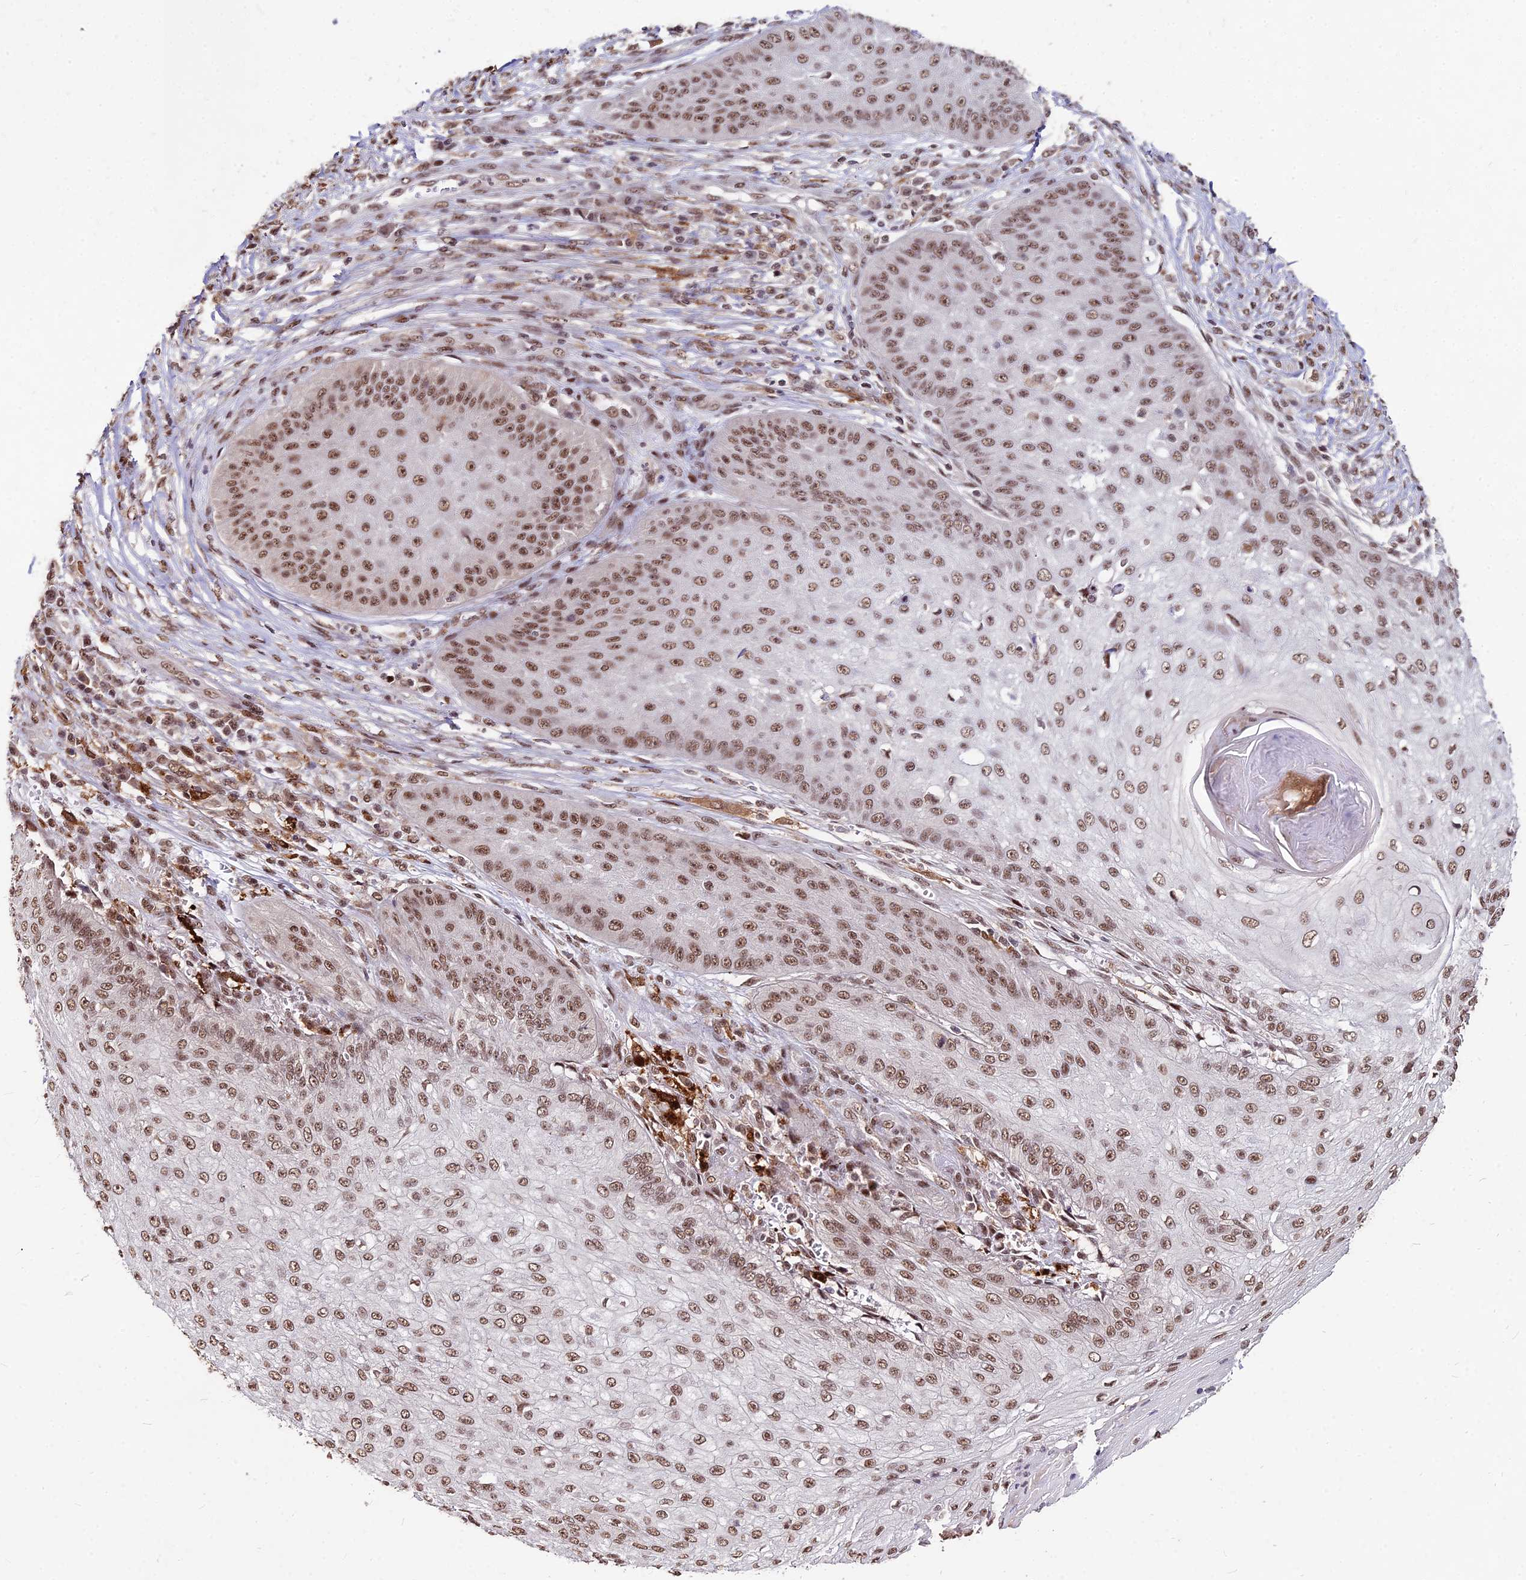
{"staining": {"intensity": "moderate", "quantity": ">75%", "location": "nuclear"}, "tissue": "skin cancer", "cell_type": "Tumor cells", "image_type": "cancer", "snomed": [{"axis": "morphology", "description": "Squamous cell carcinoma, NOS"}, {"axis": "topography", "description": "Skin"}], "caption": "Immunohistochemical staining of skin cancer (squamous cell carcinoma) exhibits medium levels of moderate nuclear staining in approximately >75% of tumor cells.", "gene": "ZBED4", "patient": {"sex": "male", "age": 70}}